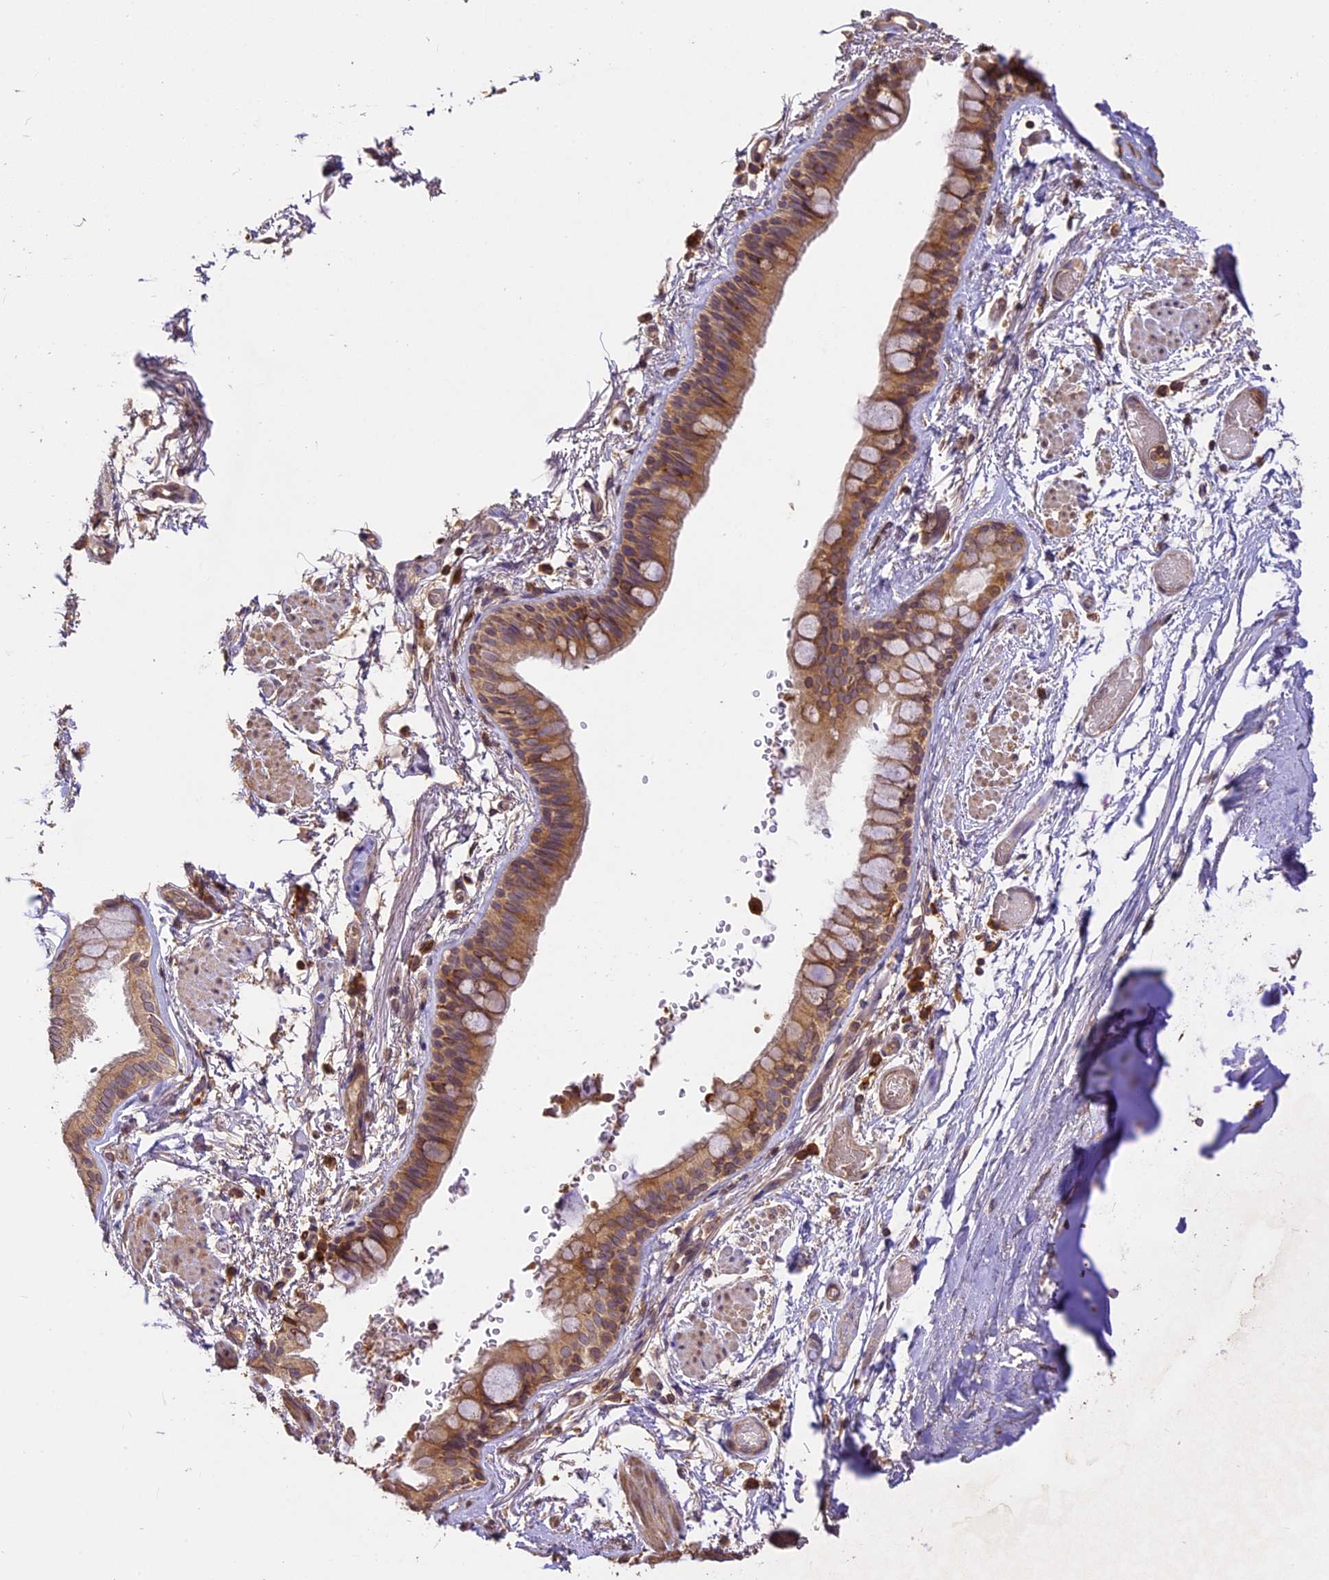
{"staining": {"intensity": "moderate", "quantity": ">75%", "location": "cytoplasmic/membranous"}, "tissue": "bronchus", "cell_type": "Respiratory epithelial cells", "image_type": "normal", "snomed": [{"axis": "morphology", "description": "Normal tissue, NOS"}, {"axis": "topography", "description": "Cartilage tissue"}], "caption": "Protein expression by immunohistochemistry (IHC) displays moderate cytoplasmic/membranous positivity in about >75% of respiratory epithelial cells in benign bronchus.", "gene": "BRAP", "patient": {"sex": "male", "age": 63}}